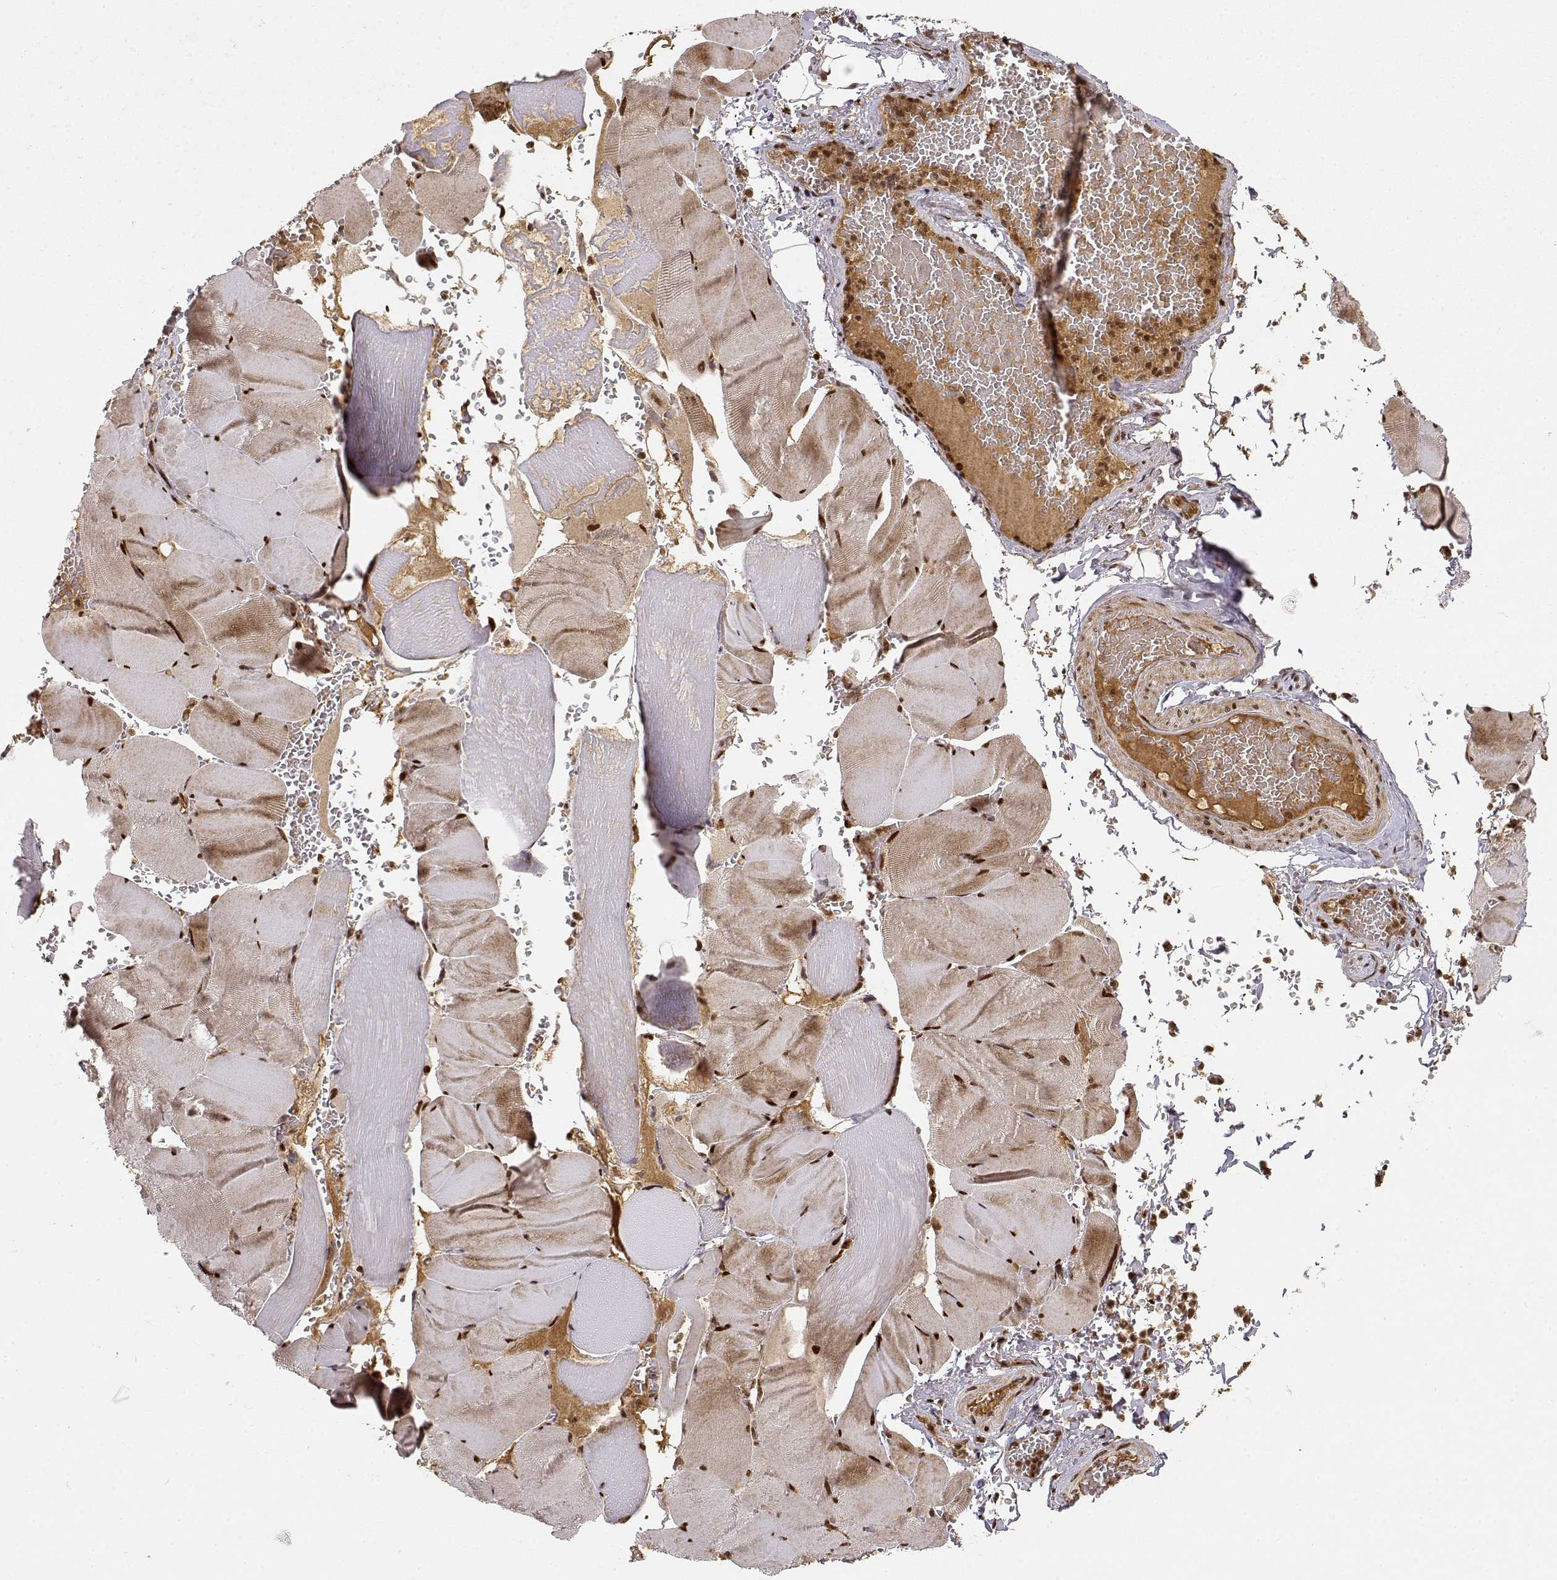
{"staining": {"intensity": "strong", "quantity": ">75%", "location": "nuclear"}, "tissue": "skeletal muscle", "cell_type": "Myocytes", "image_type": "normal", "snomed": [{"axis": "morphology", "description": "Normal tissue, NOS"}, {"axis": "topography", "description": "Skeletal muscle"}], "caption": "Protein staining by immunohistochemistry (IHC) displays strong nuclear expression in approximately >75% of myocytes in unremarkable skeletal muscle.", "gene": "MAEA", "patient": {"sex": "male", "age": 56}}